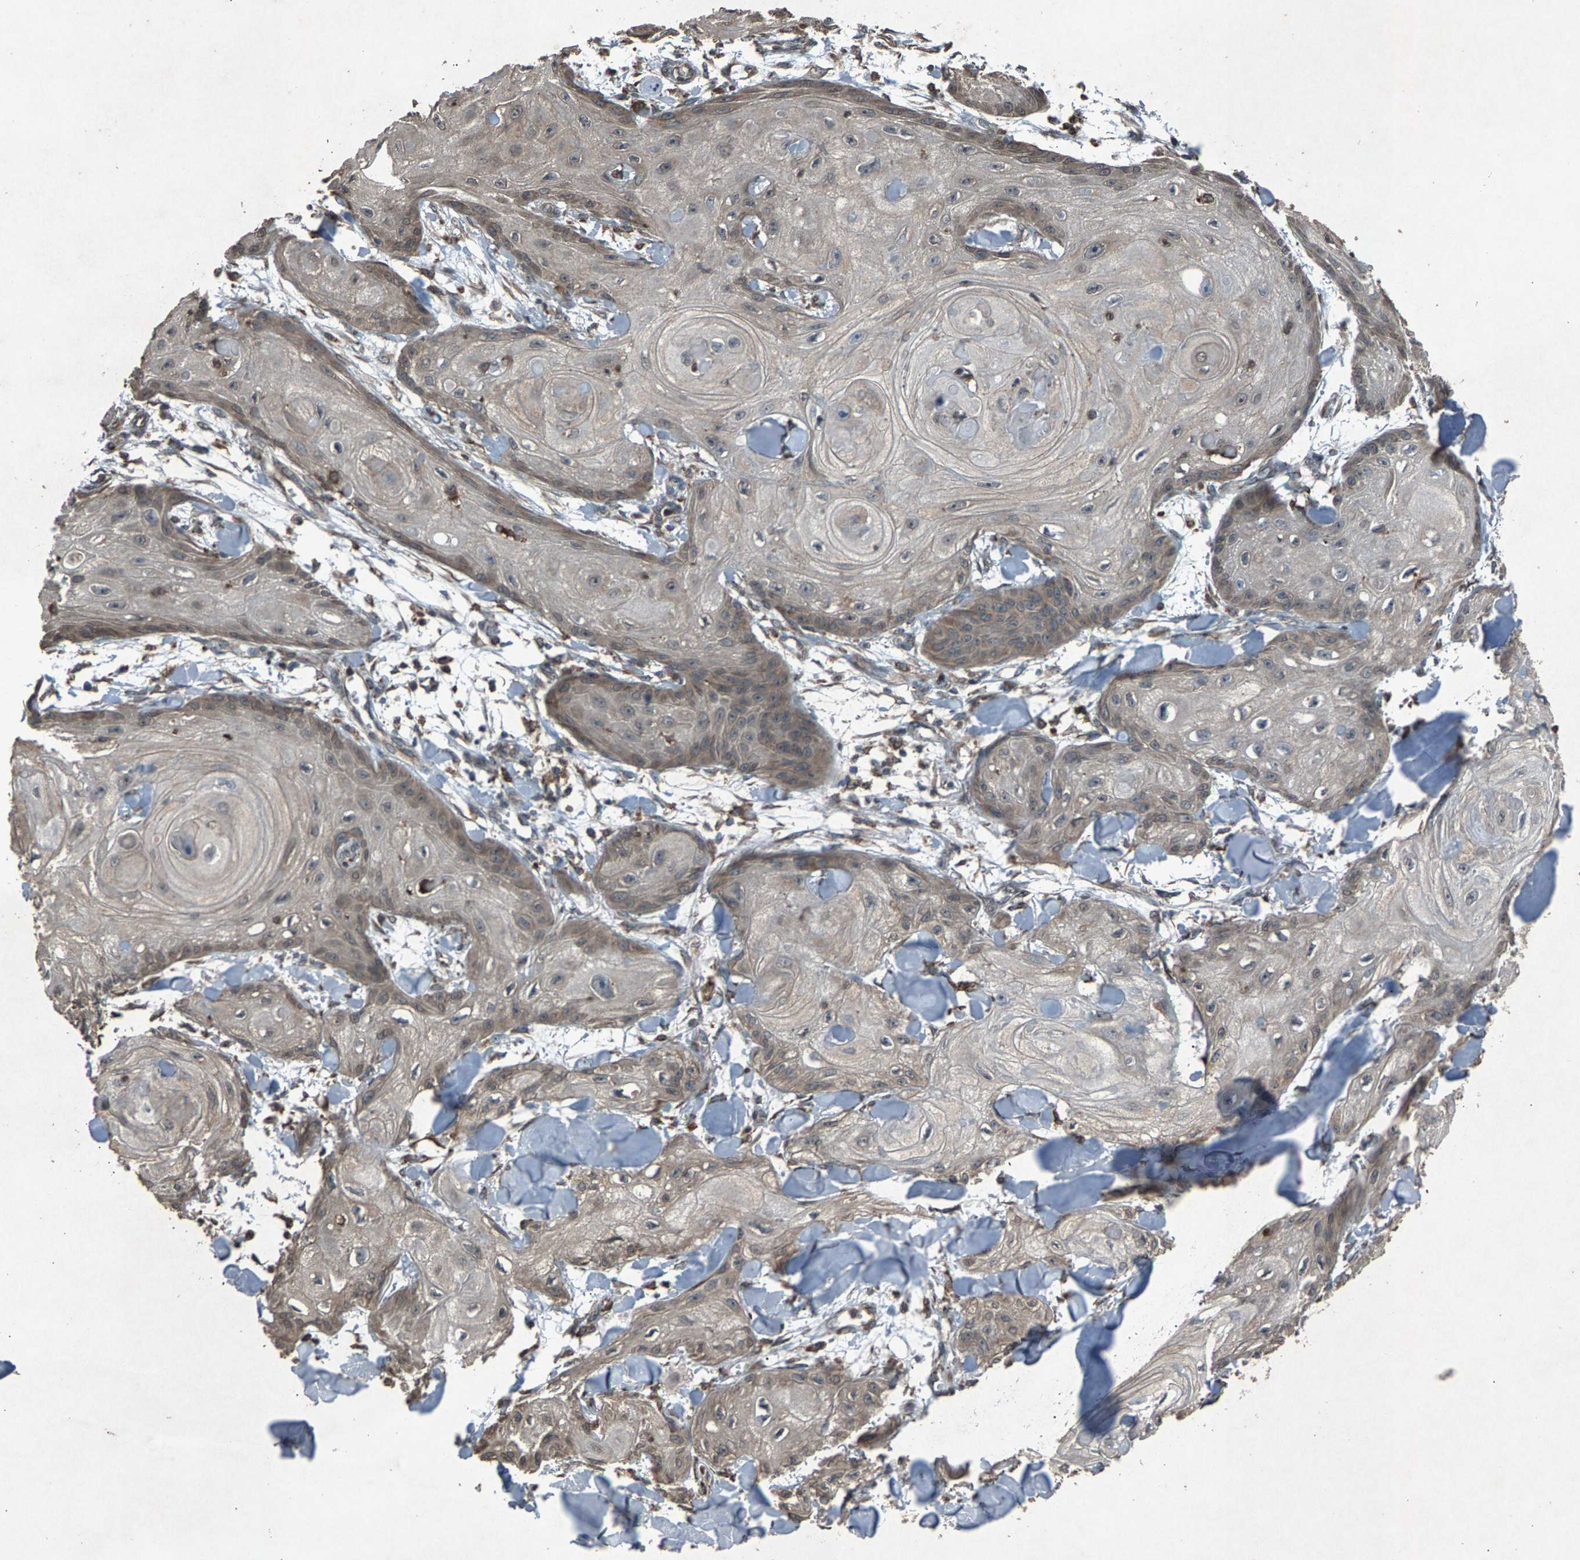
{"staining": {"intensity": "weak", "quantity": "25%-75%", "location": "cytoplasmic/membranous"}, "tissue": "skin cancer", "cell_type": "Tumor cells", "image_type": "cancer", "snomed": [{"axis": "morphology", "description": "Squamous cell carcinoma, NOS"}, {"axis": "topography", "description": "Skin"}], "caption": "Human squamous cell carcinoma (skin) stained with a protein marker reveals weak staining in tumor cells.", "gene": "CALR", "patient": {"sex": "male", "age": 74}}